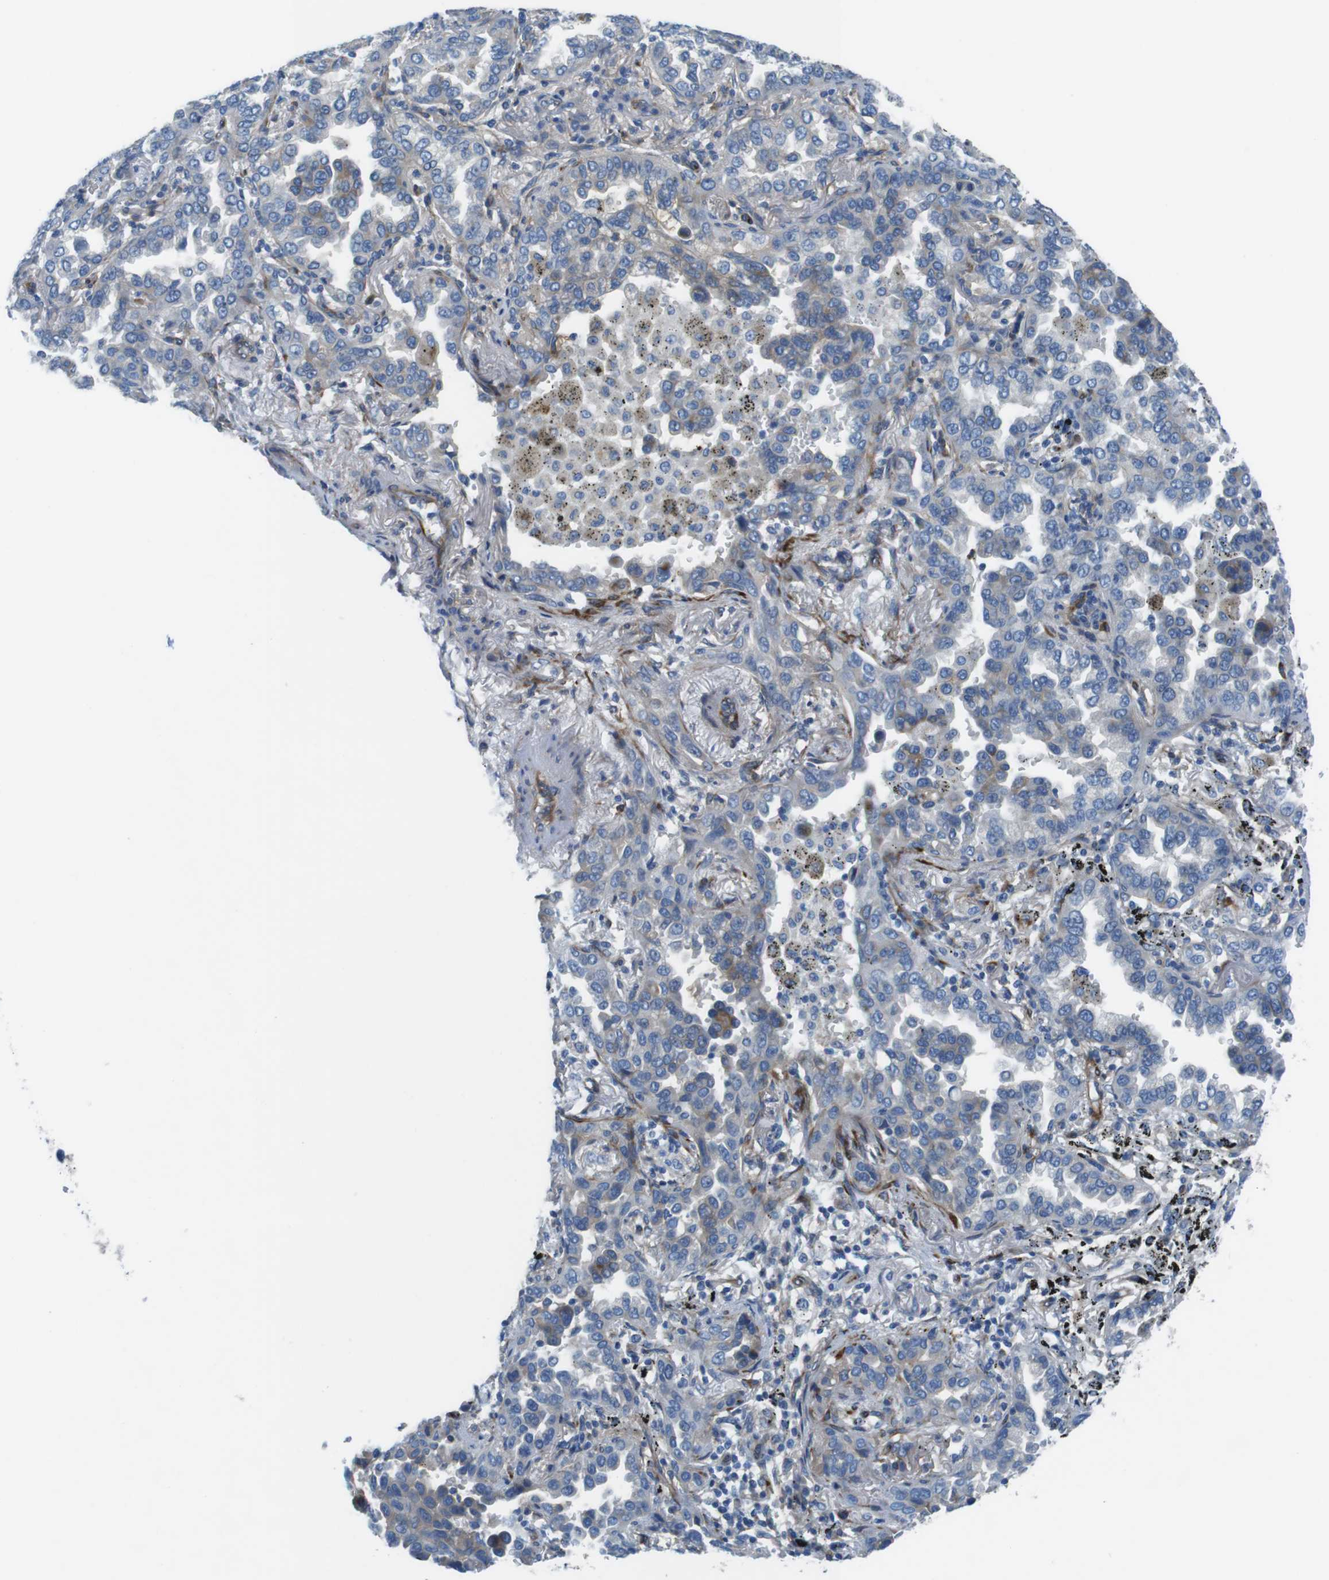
{"staining": {"intensity": "weak", "quantity": "<25%", "location": "cytoplasmic/membranous"}, "tissue": "lung cancer", "cell_type": "Tumor cells", "image_type": "cancer", "snomed": [{"axis": "morphology", "description": "Normal tissue, NOS"}, {"axis": "morphology", "description": "Adenocarcinoma, NOS"}, {"axis": "topography", "description": "Lung"}], "caption": "Immunohistochemical staining of lung adenocarcinoma demonstrates no significant staining in tumor cells.", "gene": "EMP2", "patient": {"sex": "male", "age": 59}}